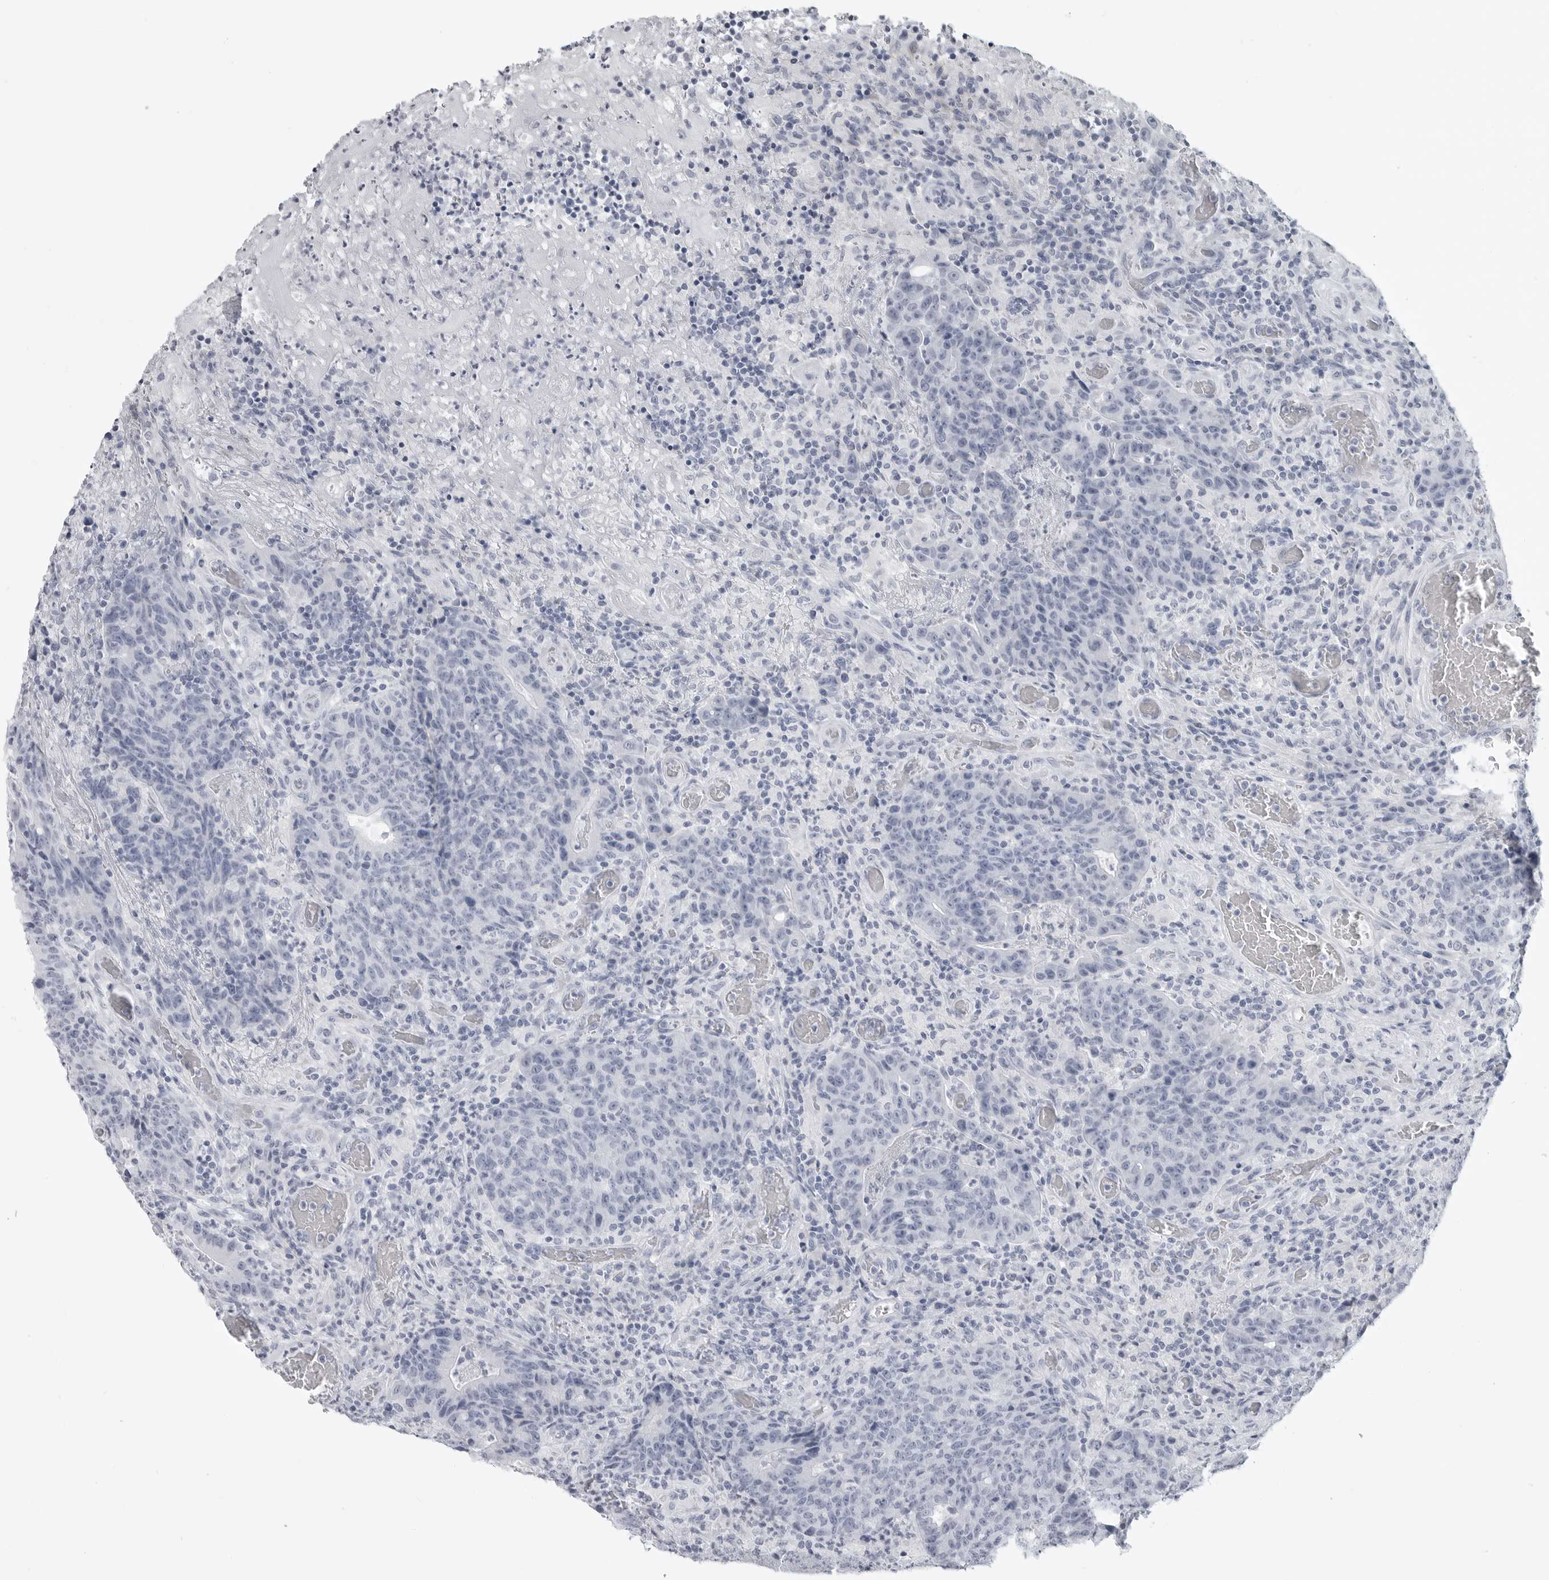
{"staining": {"intensity": "negative", "quantity": "none", "location": "none"}, "tissue": "colorectal cancer", "cell_type": "Tumor cells", "image_type": "cancer", "snomed": [{"axis": "morphology", "description": "Adenocarcinoma, NOS"}, {"axis": "topography", "description": "Colon"}], "caption": "Immunohistochemistry (IHC) histopathology image of colorectal cancer stained for a protein (brown), which shows no staining in tumor cells.", "gene": "LY6D", "patient": {"sex": "female", "age": 75}}